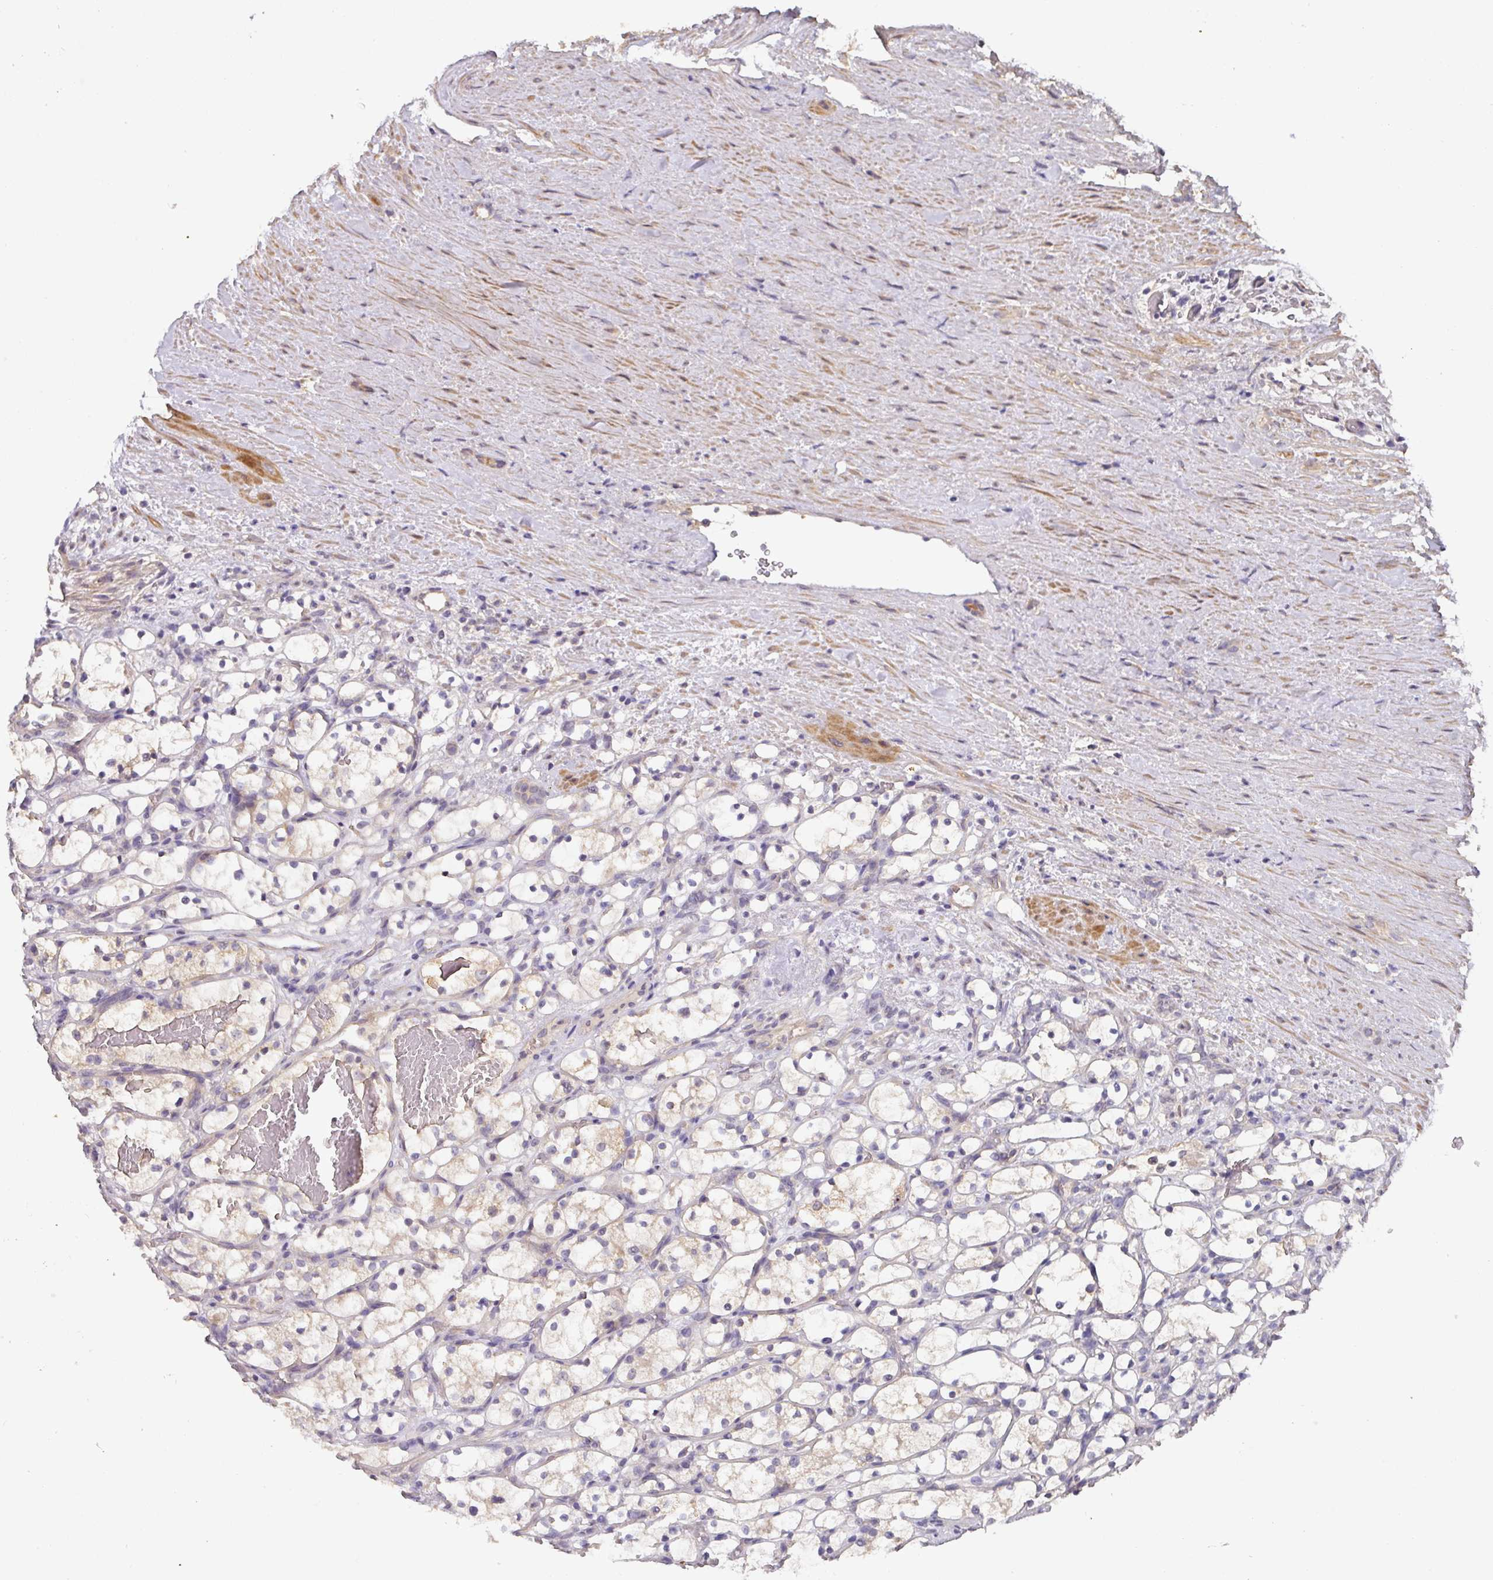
{"staining": {"intensity": "weak", "quantity": "<25%", "location": "cytoplasmic/membranous"}, "tissue": "renal cancer", "cell_type": "Tumor cells", "image_type": "cancer", "snomed": [{"axis": "morphology", "description": "Adenocarcinoma, NOS"}, {"axis": "topography", "description": "Kidney"}], "caption": "Immunohistochemistry (IHC) of renal cancer (adenocarcinoma) demonstrates no staining in tumor cells.", "gene": "ACVR2B", "patient": {"sex": "female", "age": 69}}